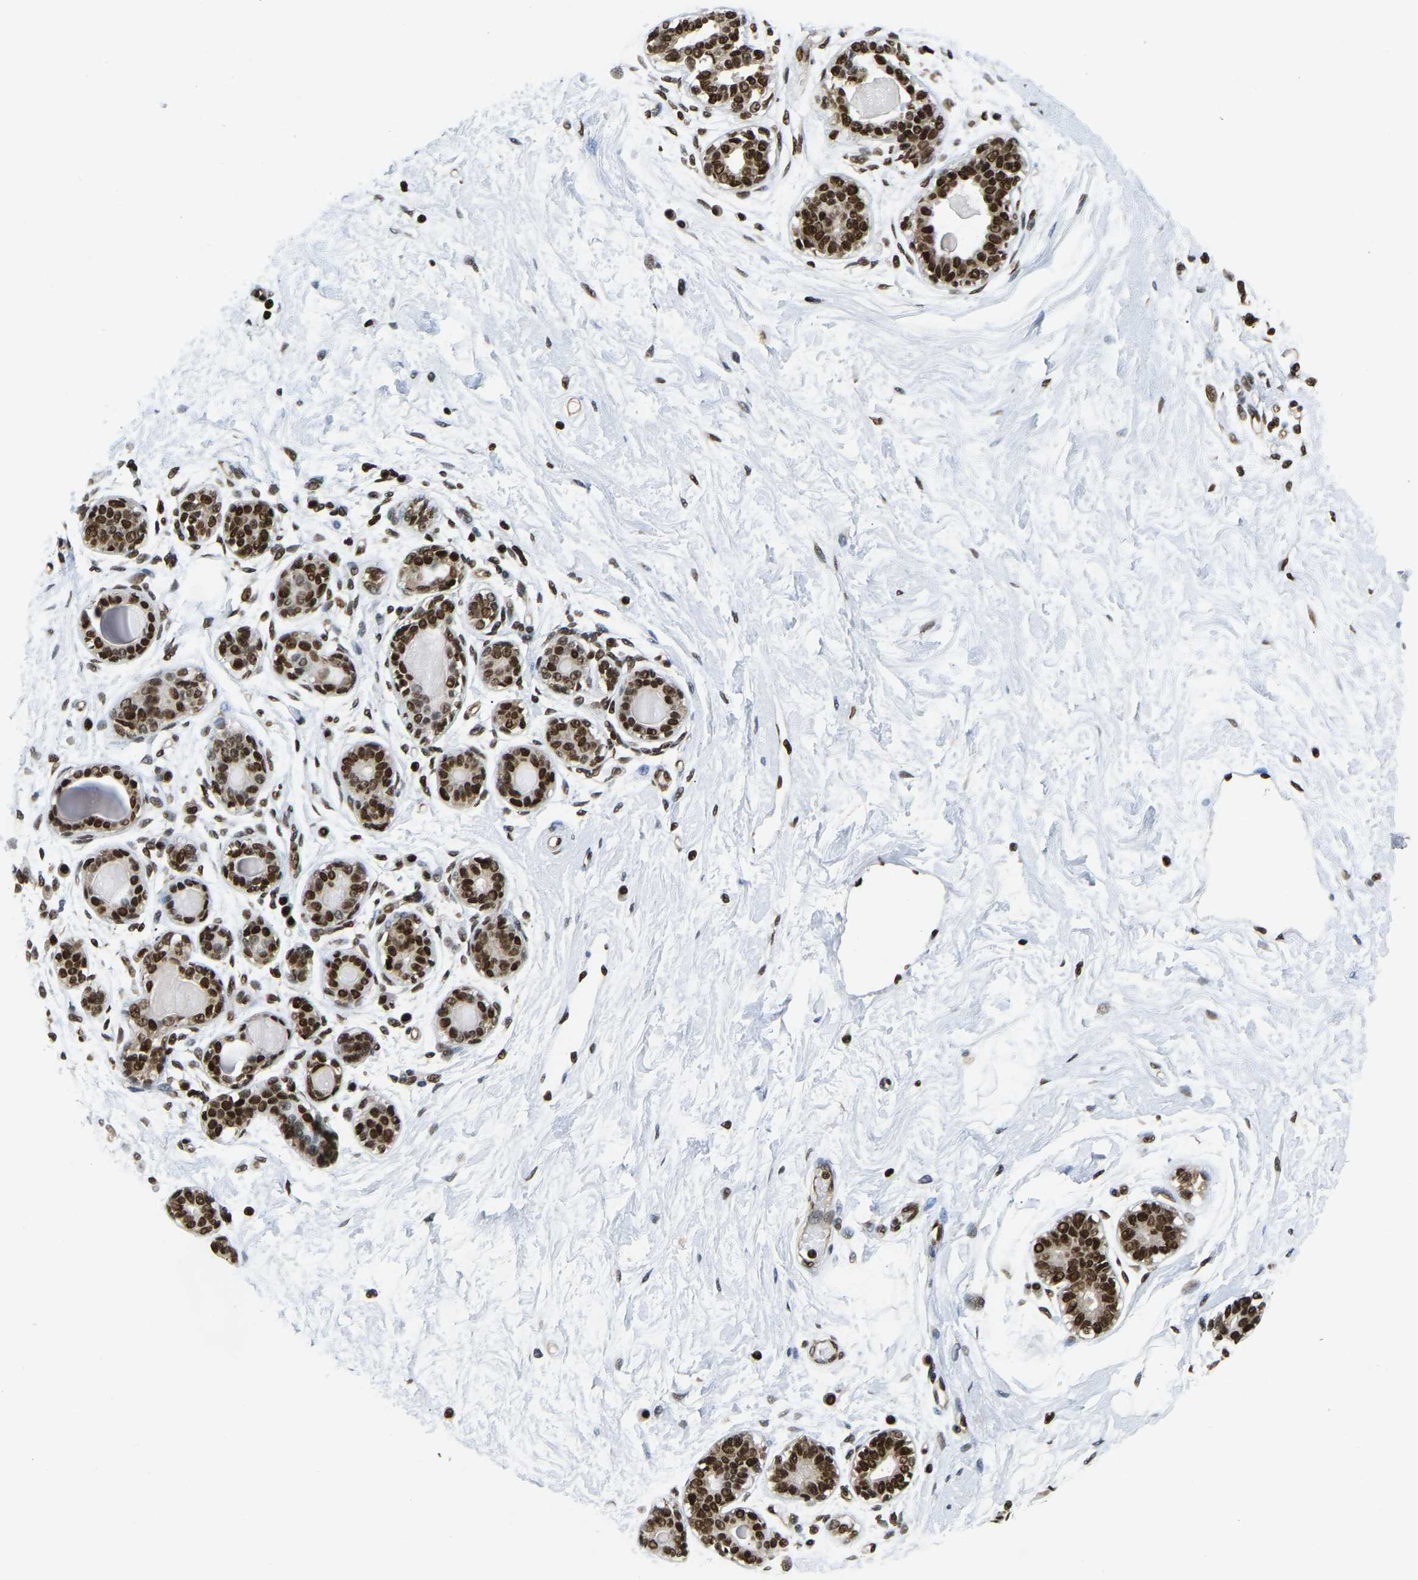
{"staining": {"intensity": "strong", "quantity": ">75%", "location": "nuclear"}, "tissue": "breast", "cell_type": "Adipocytes", "image_type": "normal", "snomed": [{"axis": "morphology", "description": "Normal tissue, NOS"}, {"axis": "topography", "description": "Breast"}], "caption": "Protein staining of normal breast displays strong nuclear expression in about >75% of adipocytes. Using DAB (3,3'-diaminobenzidine) (brown) and hematoxylin (blue) stains, captured at high magnification using brightfield microscopy.", "gene": "ZSCAN20", "patient": {"sex": "female", "age": 45}}